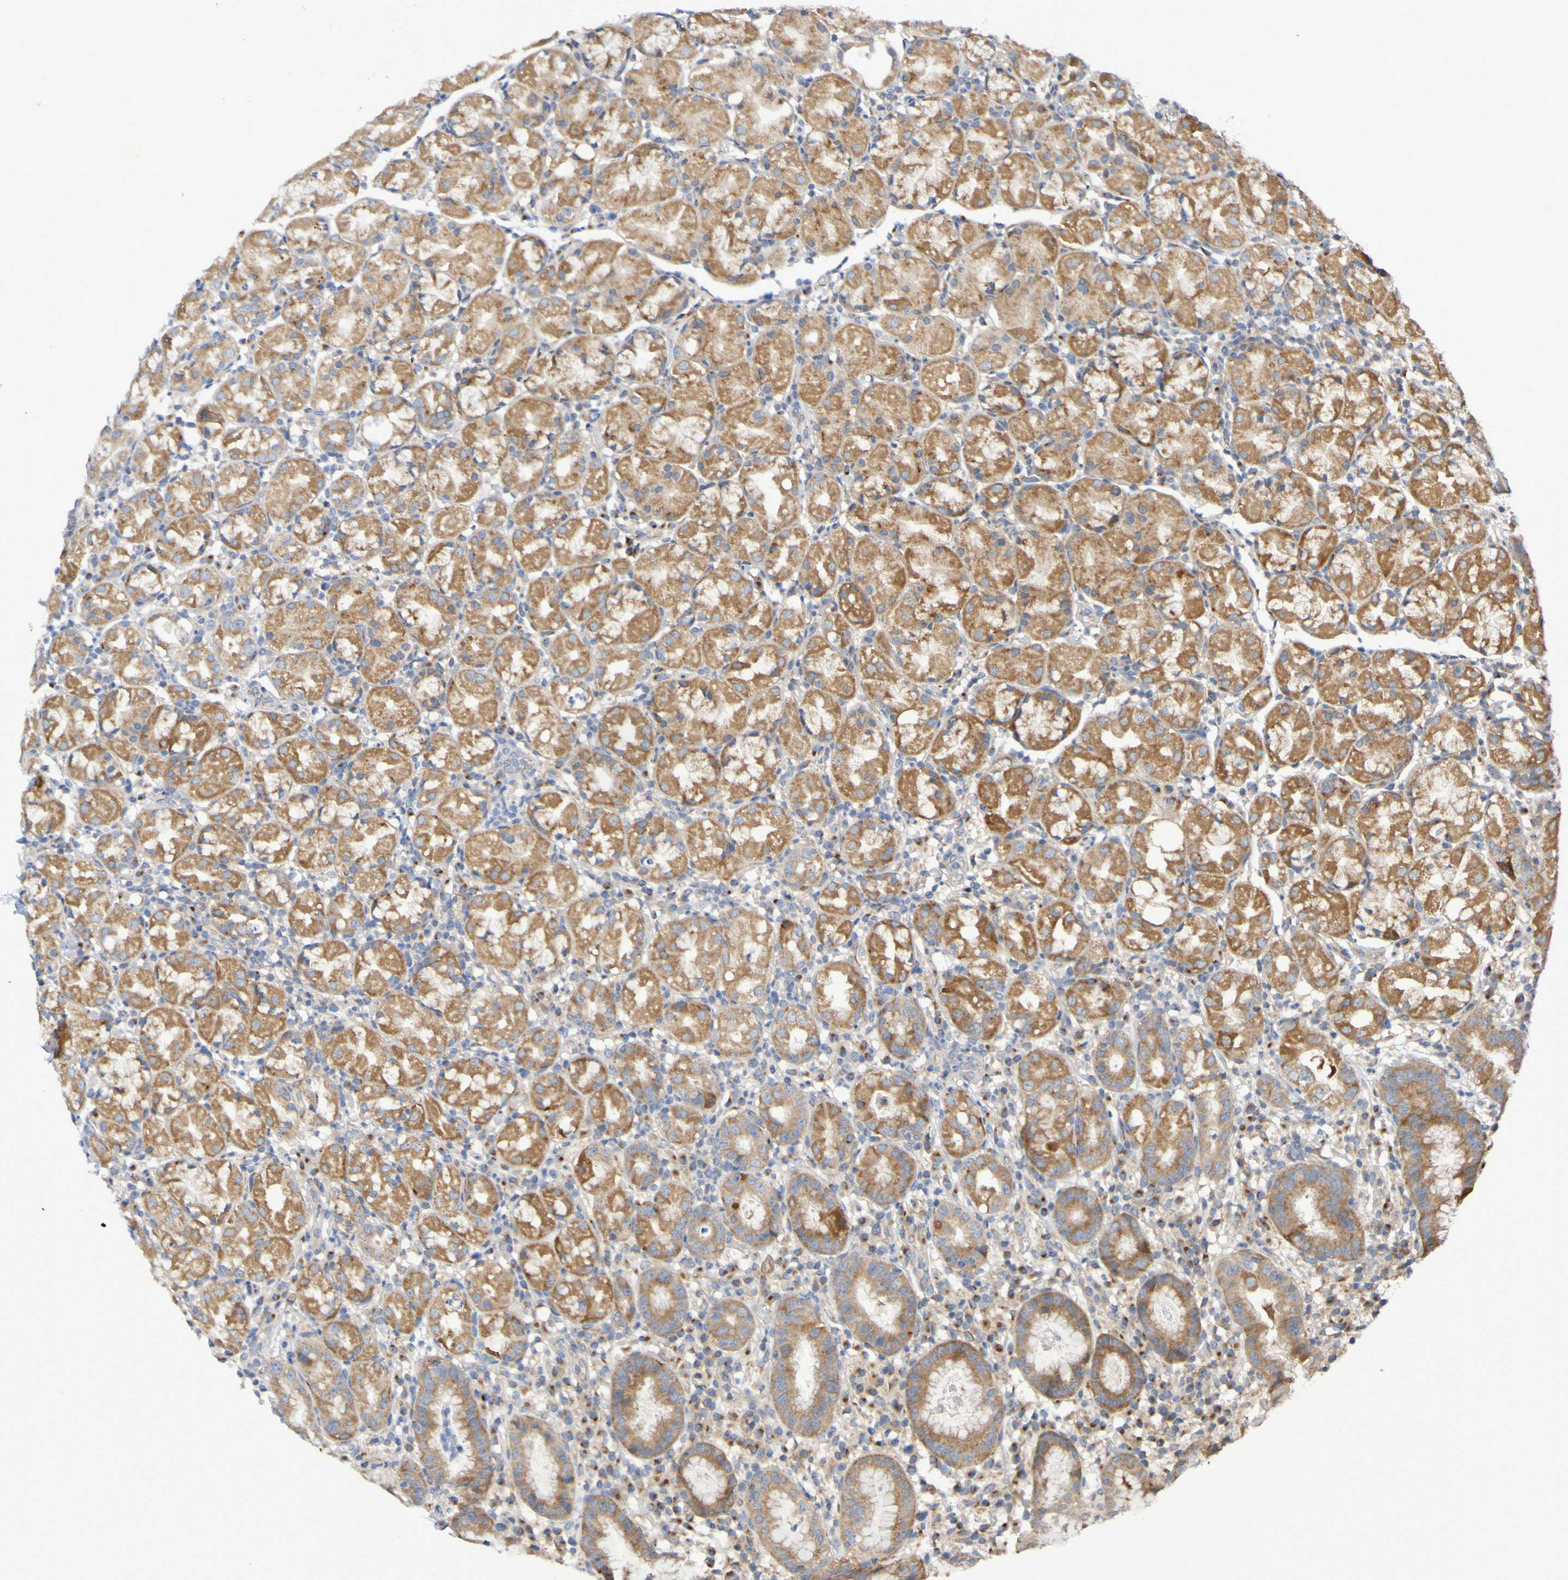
{"staining": {"intensity": "strong", "quantity": ">75%", "location": "cytoplasmic/membranous"}, "tissue": "stomach", "cell_type": "Glandular cells", "image_type": "normal", "snomed": [{"axis": "morphology", "description": "Normal tissue, NOS"}, {"axis": "topography", "description": "Stomach"}, {"axis": "topography", "description": "Stomach, lower"}], "caption": "IHC micrograph of normal stomach stained for a protein (brown), which reveals high levels of strong cytoplasmic/membranous positivity in approximately >75% of glandular cells.", "gene": "LMBRD2", "patient": {"sex": "female", "age": 75}}